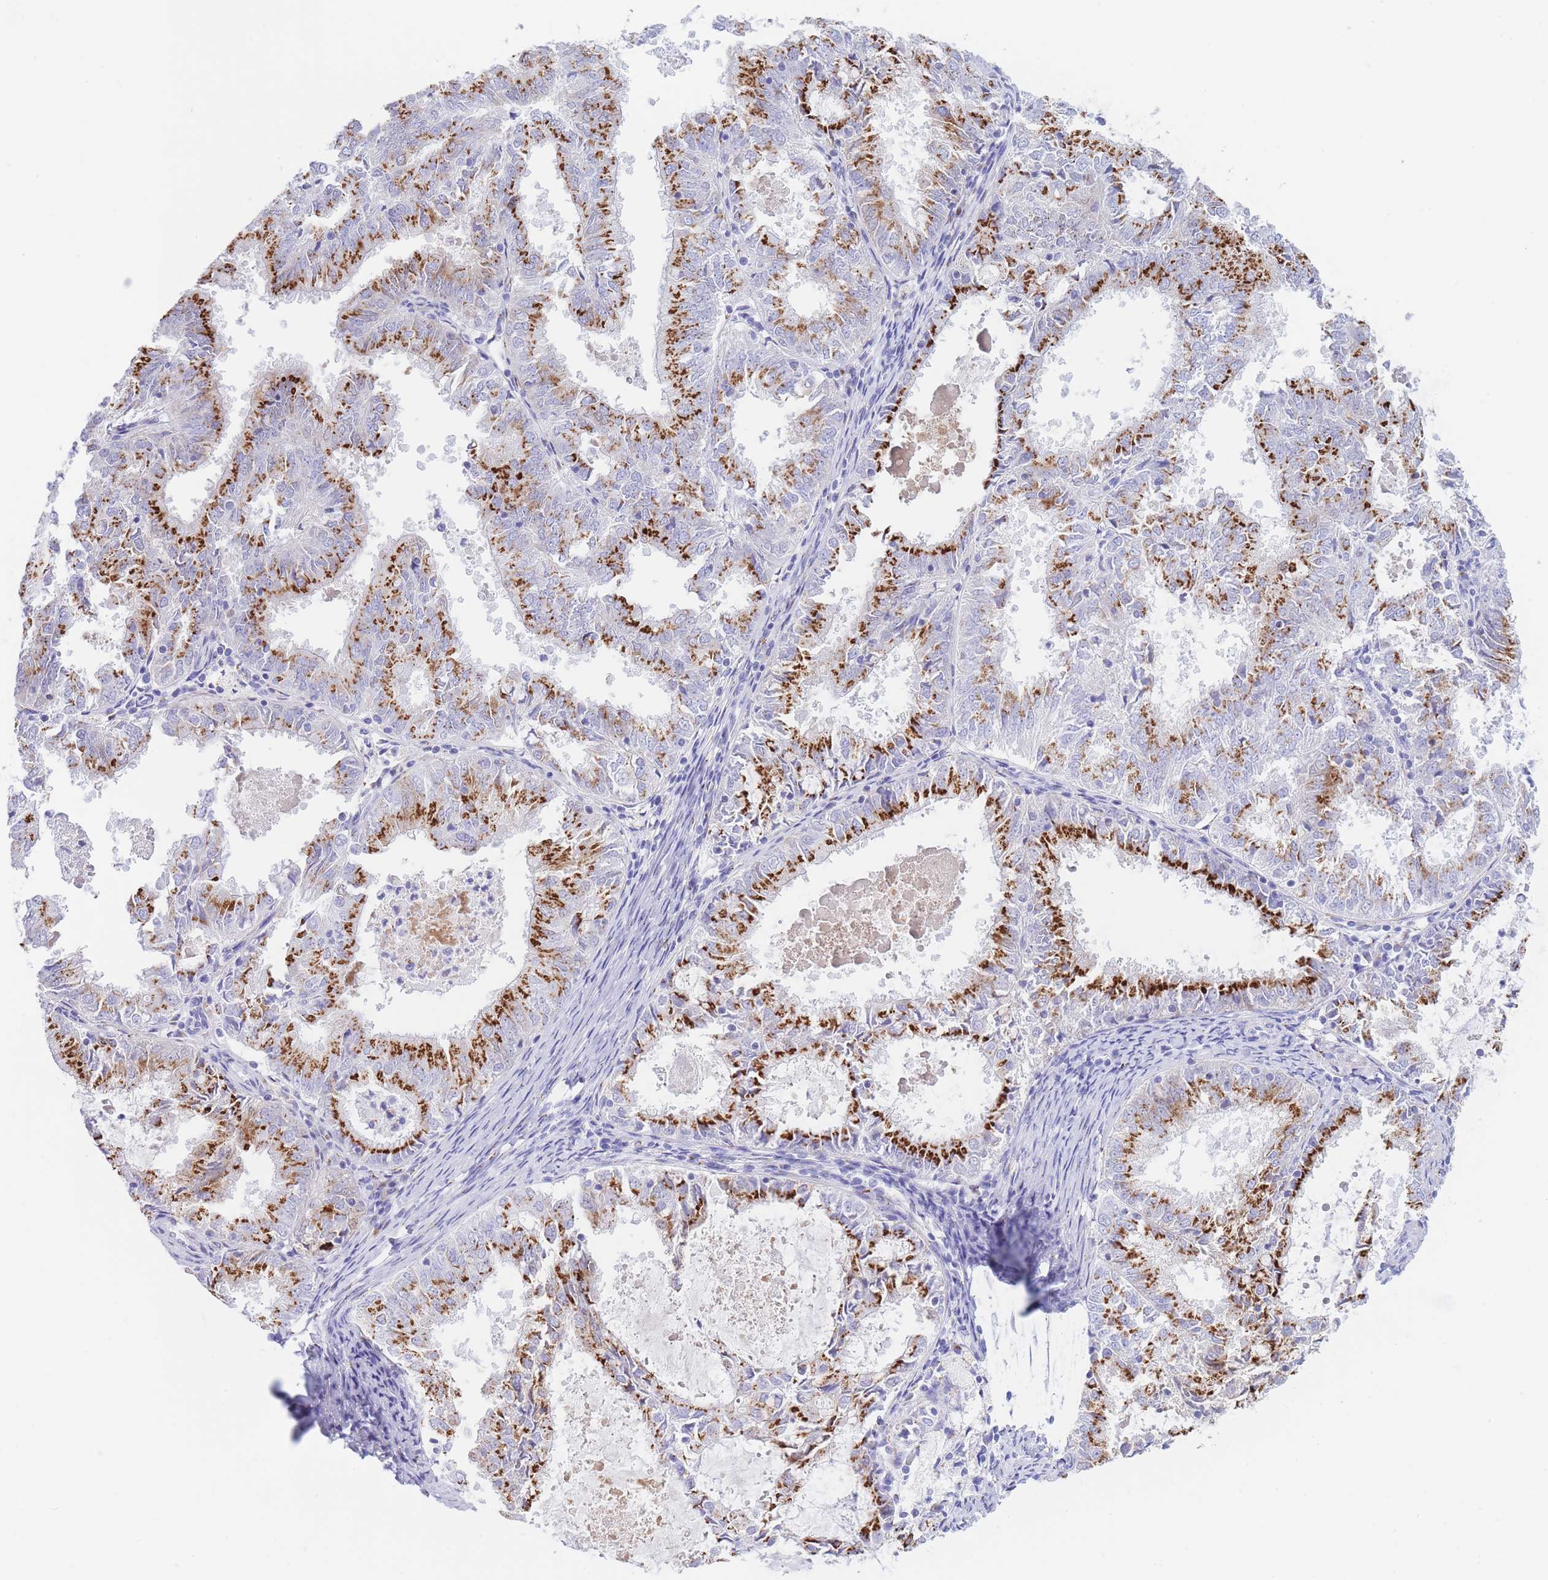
{"staining": {"intensity": "strong", "quantity": ">75%", "location": "cytoplasmic/membranous"}, "tissue": "endometrial cancer", "cell_type": "Tumor cells", "image_type": "cancer", "snomed": [{"axis": "morphology", "description": "Adenocarcinoma, NOS"}, {"axis": "topography", "description": "Endometrium"}], "caption": "Immunohistochemical staining of endometrial adenocarcinoma shows high levels of strong cytoplasmic/membranous protein positivity in about >75% of tumor cells. Using DAB (3,3'-diaminobenzidine) (brown) and hematoxylin (blue) stains, captured at high magnification using brightfield microscopy.", "gene": "FAM3C", "patient": {"sex": "female", "age": 57}}